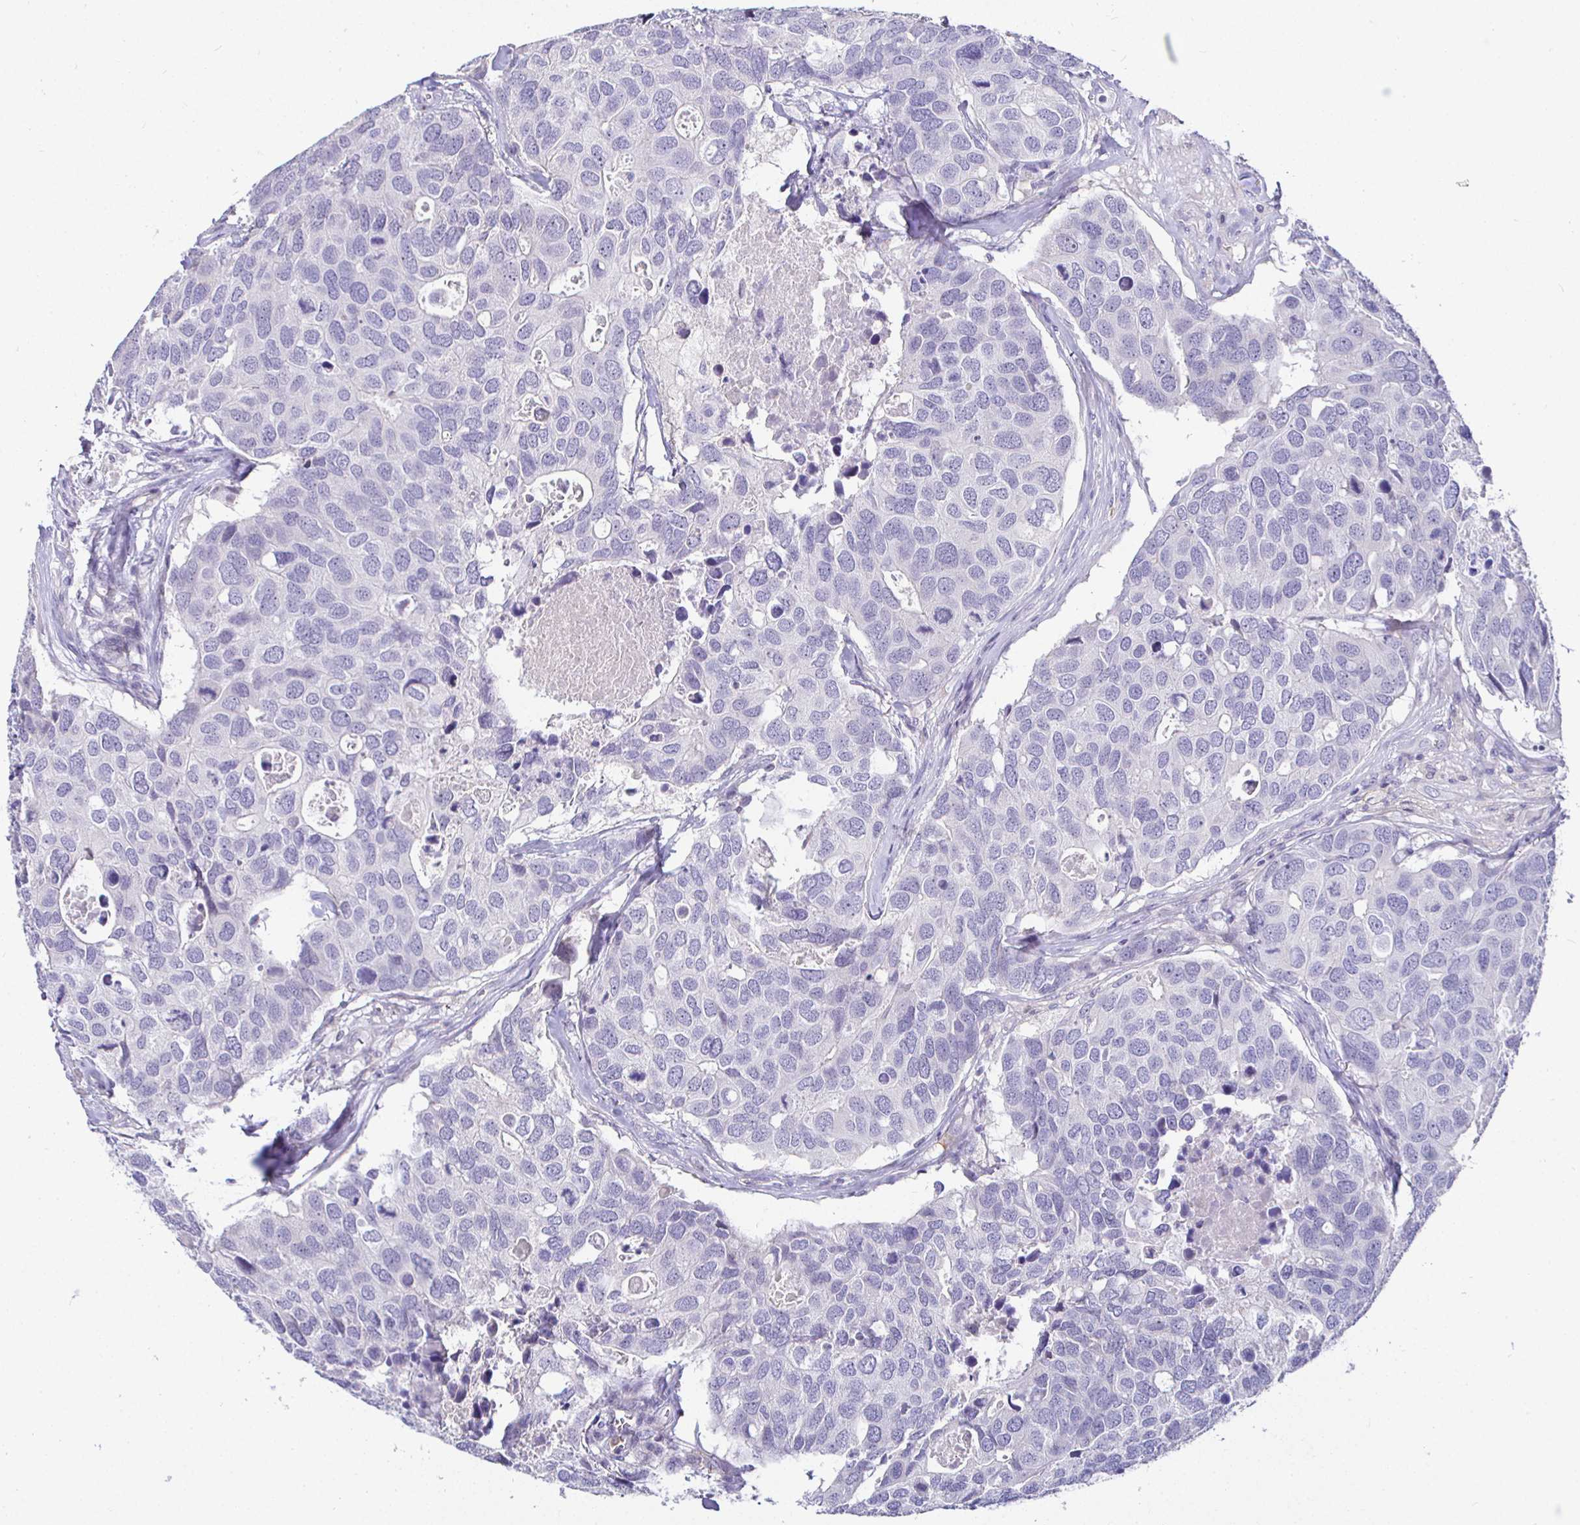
{"staining": {"intensity": "negative", "quantity": "none", "location": "none"}, "tissue": "breast cancer", "cell_type": "Tumor cells", "image_type": "cancer", "snomed": [{"axis": "morphology", "description": "Duct carcinoma"}, {"axis": "topography", "description": "Breast"}], "caption": "The immunohistochemistry (IHC) micrograph has no significant staining in tumor cells of breast cancer tissue.", "gene": "SIRPA", "patient": {"sex": "female", "age": 83}}